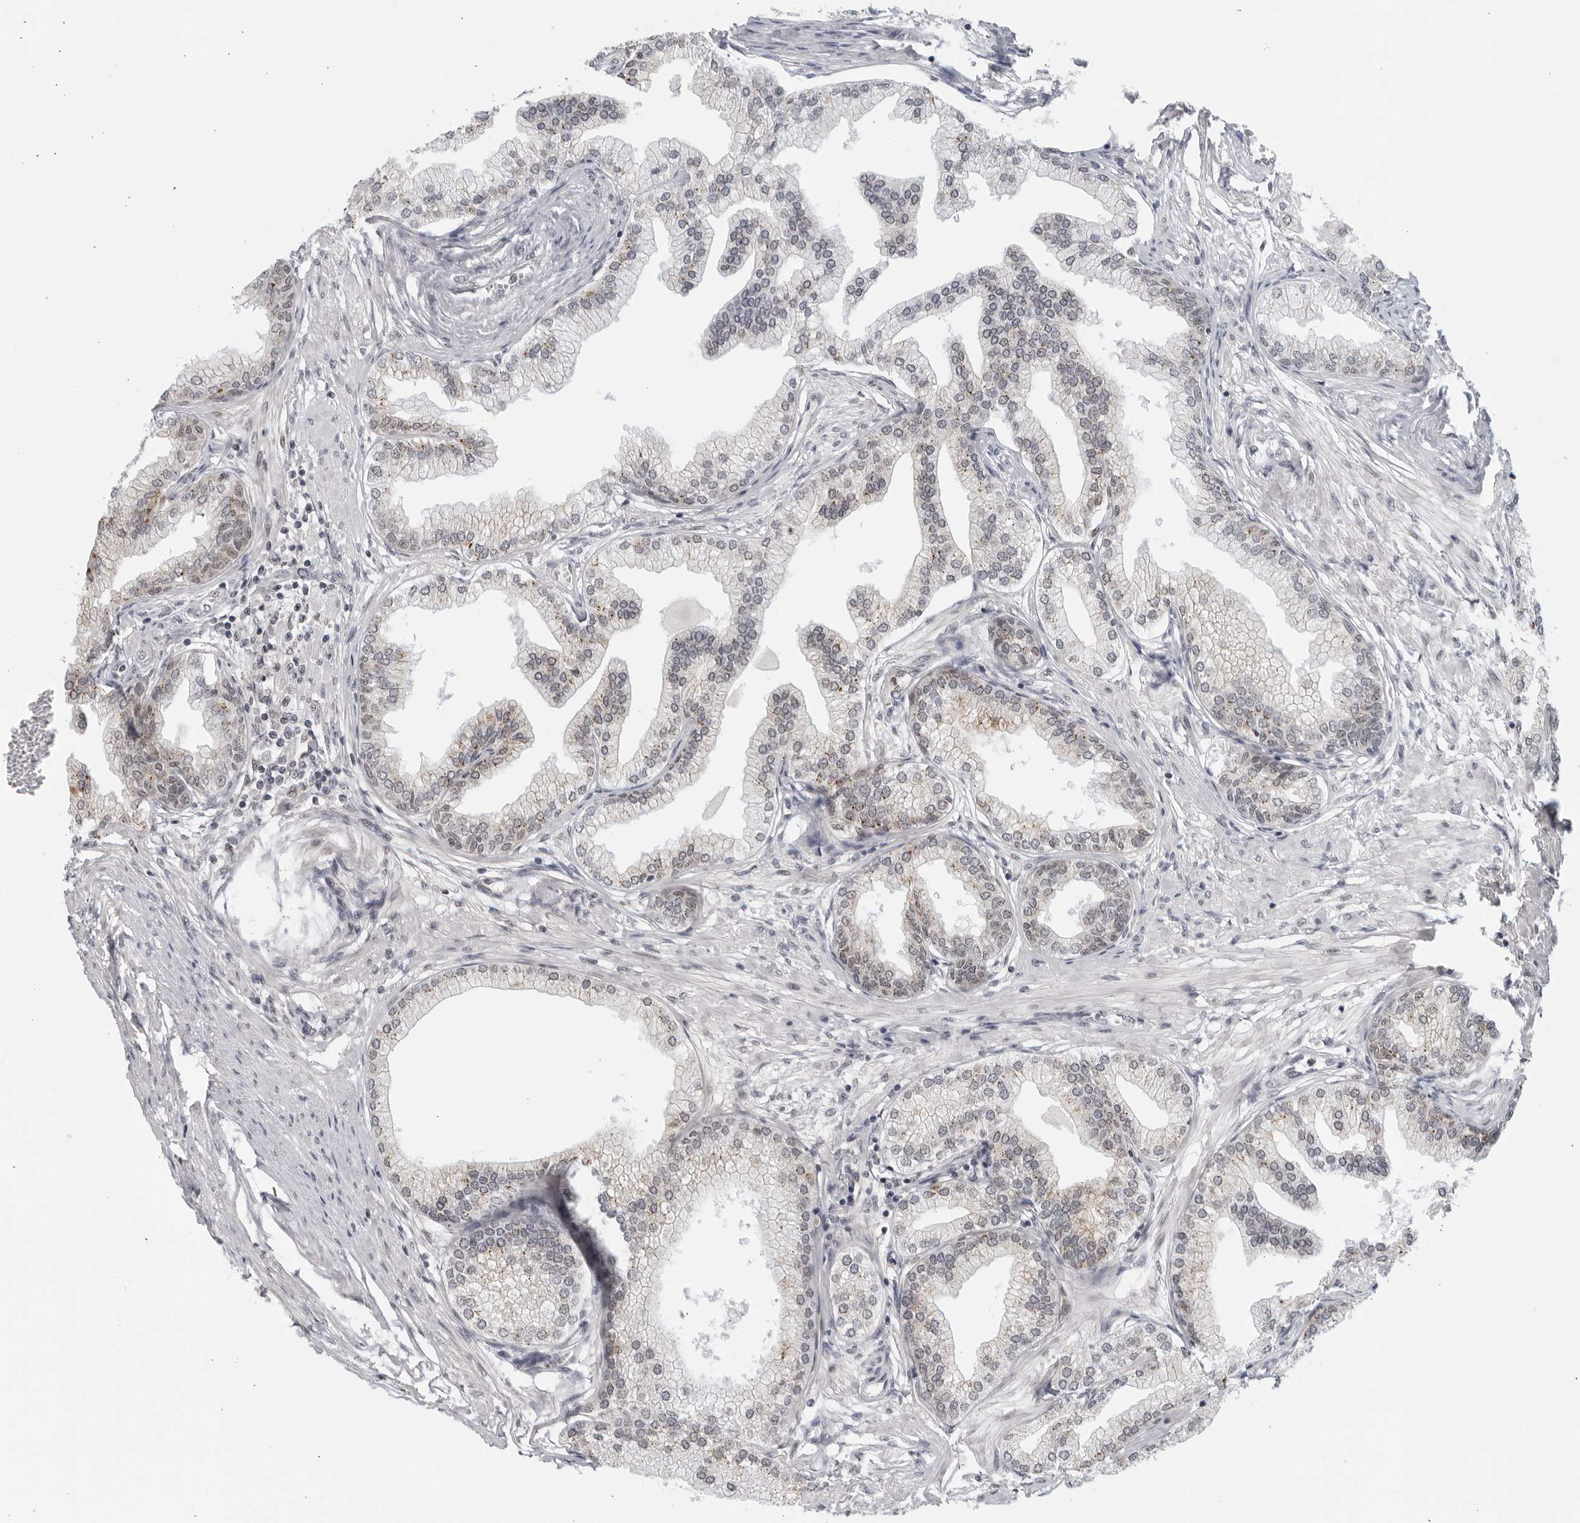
{"staining": {"intensity": "weak", "quantity": "<25%", "location": "cytoplasmic/membranous"}, "tissue": "prostate", "cell_type": "Glandular cells", "image_type": "normal", "snomed": [{"axis": "morphology", "description": "Normal tissue, NOS"}, {"axis": "morphology", "description": "Urothelial carcinoma, Low grade"}, {"axis": "topography", "description": "Urinary bladder"}, {"axis": "topography", "description": "Prostate"}], "caption": "High magnification brightfield microscopy of normal prostate stained with DAB (3,3'-diaminobenzidine) (brown) and counterstained with hematoxylin (blue): glandular cells show no significant positivity. (DAB IHC with hematoxylin counter stain).", "gene": "RAB11FIP3", "patient": {"sex": "male", "age": 60}}